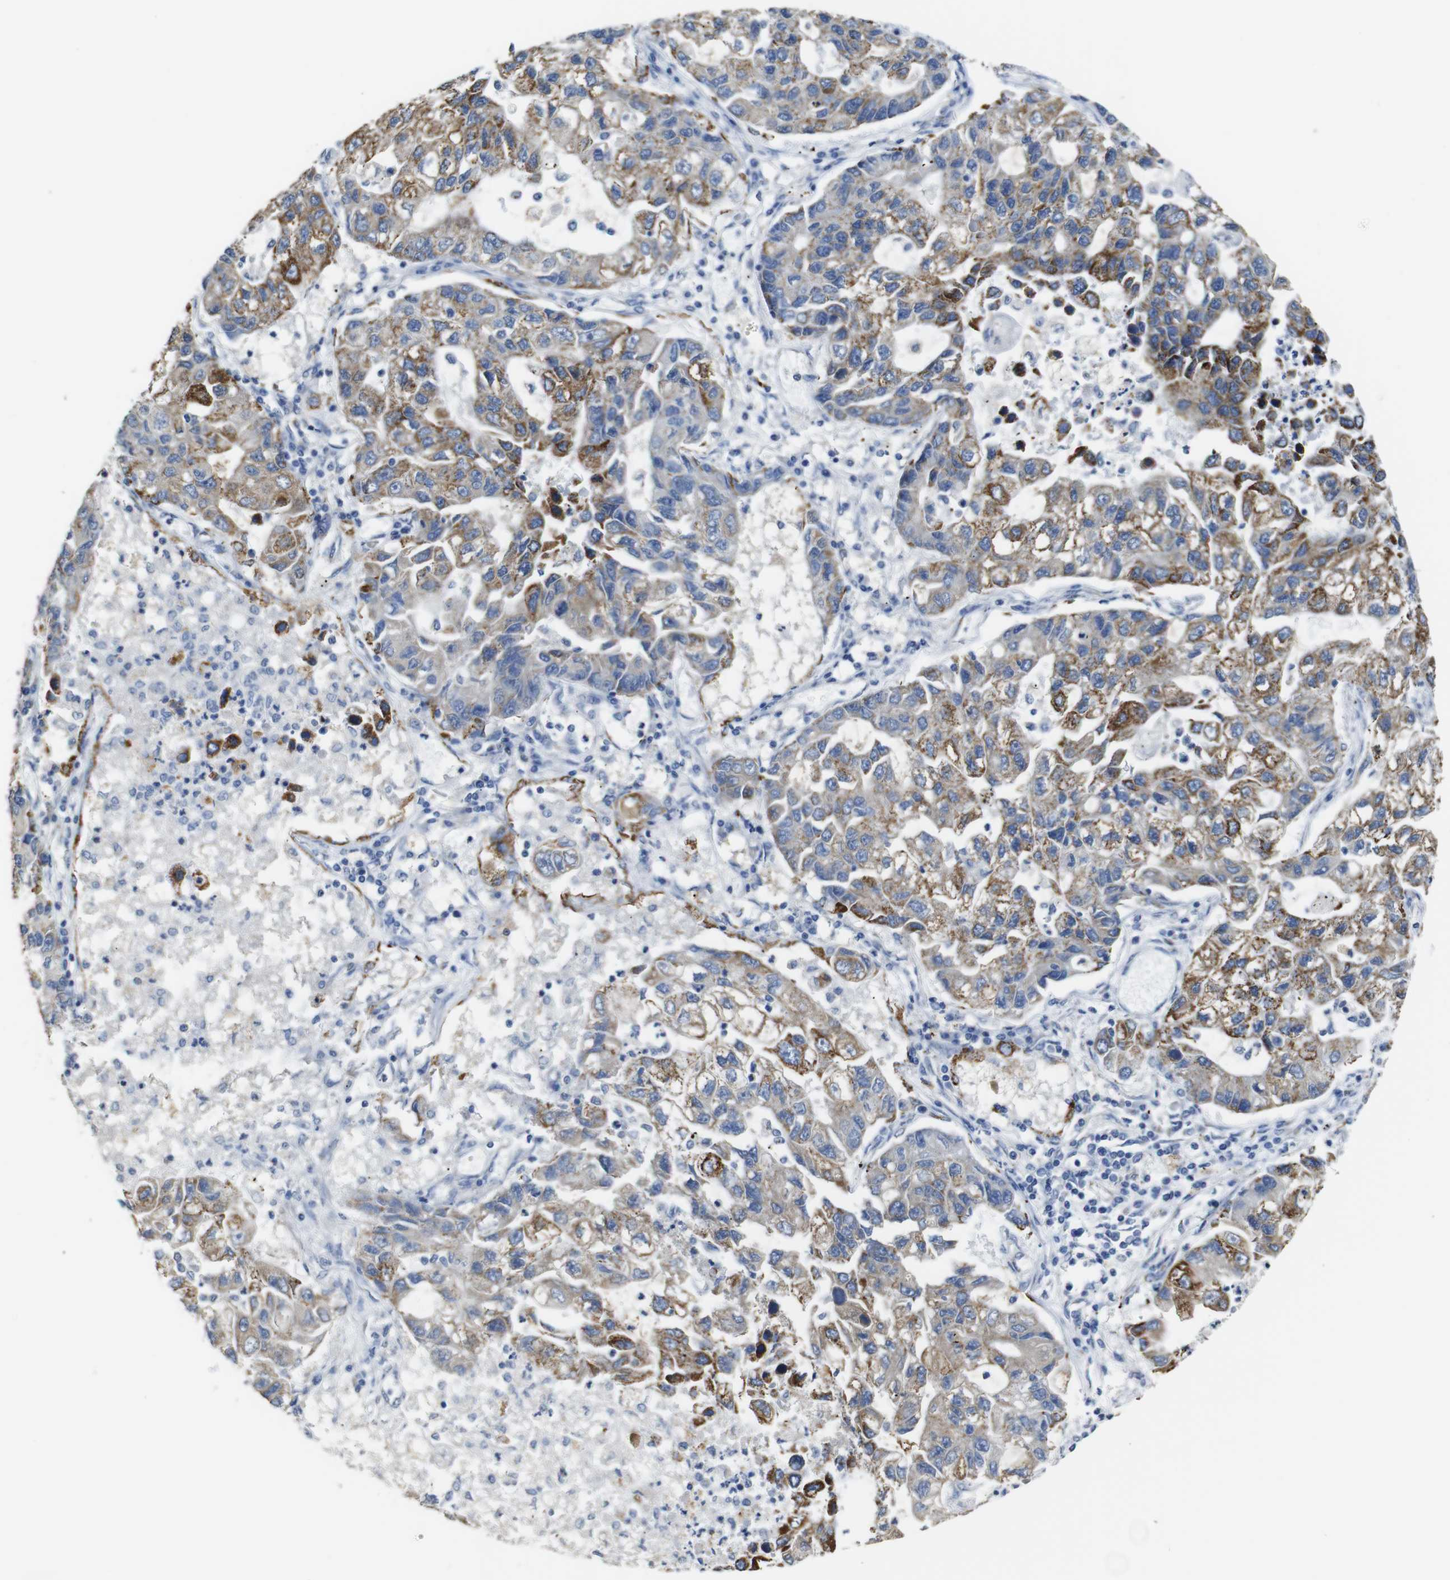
{"staining": {"intensity": "moderate", "quantity": "25%-75%", "location": "cytoplasmic/membranous"}, "tissue": "lung cancer", "cell_type": "Tumor cells", "image_type": "cancer", "snomed": [{"axis": "morphology", "description": "Adenocarcinoma, NOS"}, {"axis": "topography", "description": "Lung"}], "caption": "This image shows immunohistochemistry (IHC) staining of human lung cancer, with medium moderate cytoplasmic/membranous expression in about 25%-75% of tumor cells.", "gene": "MAOA", "patient": {"sex": "female", "age": 51}}